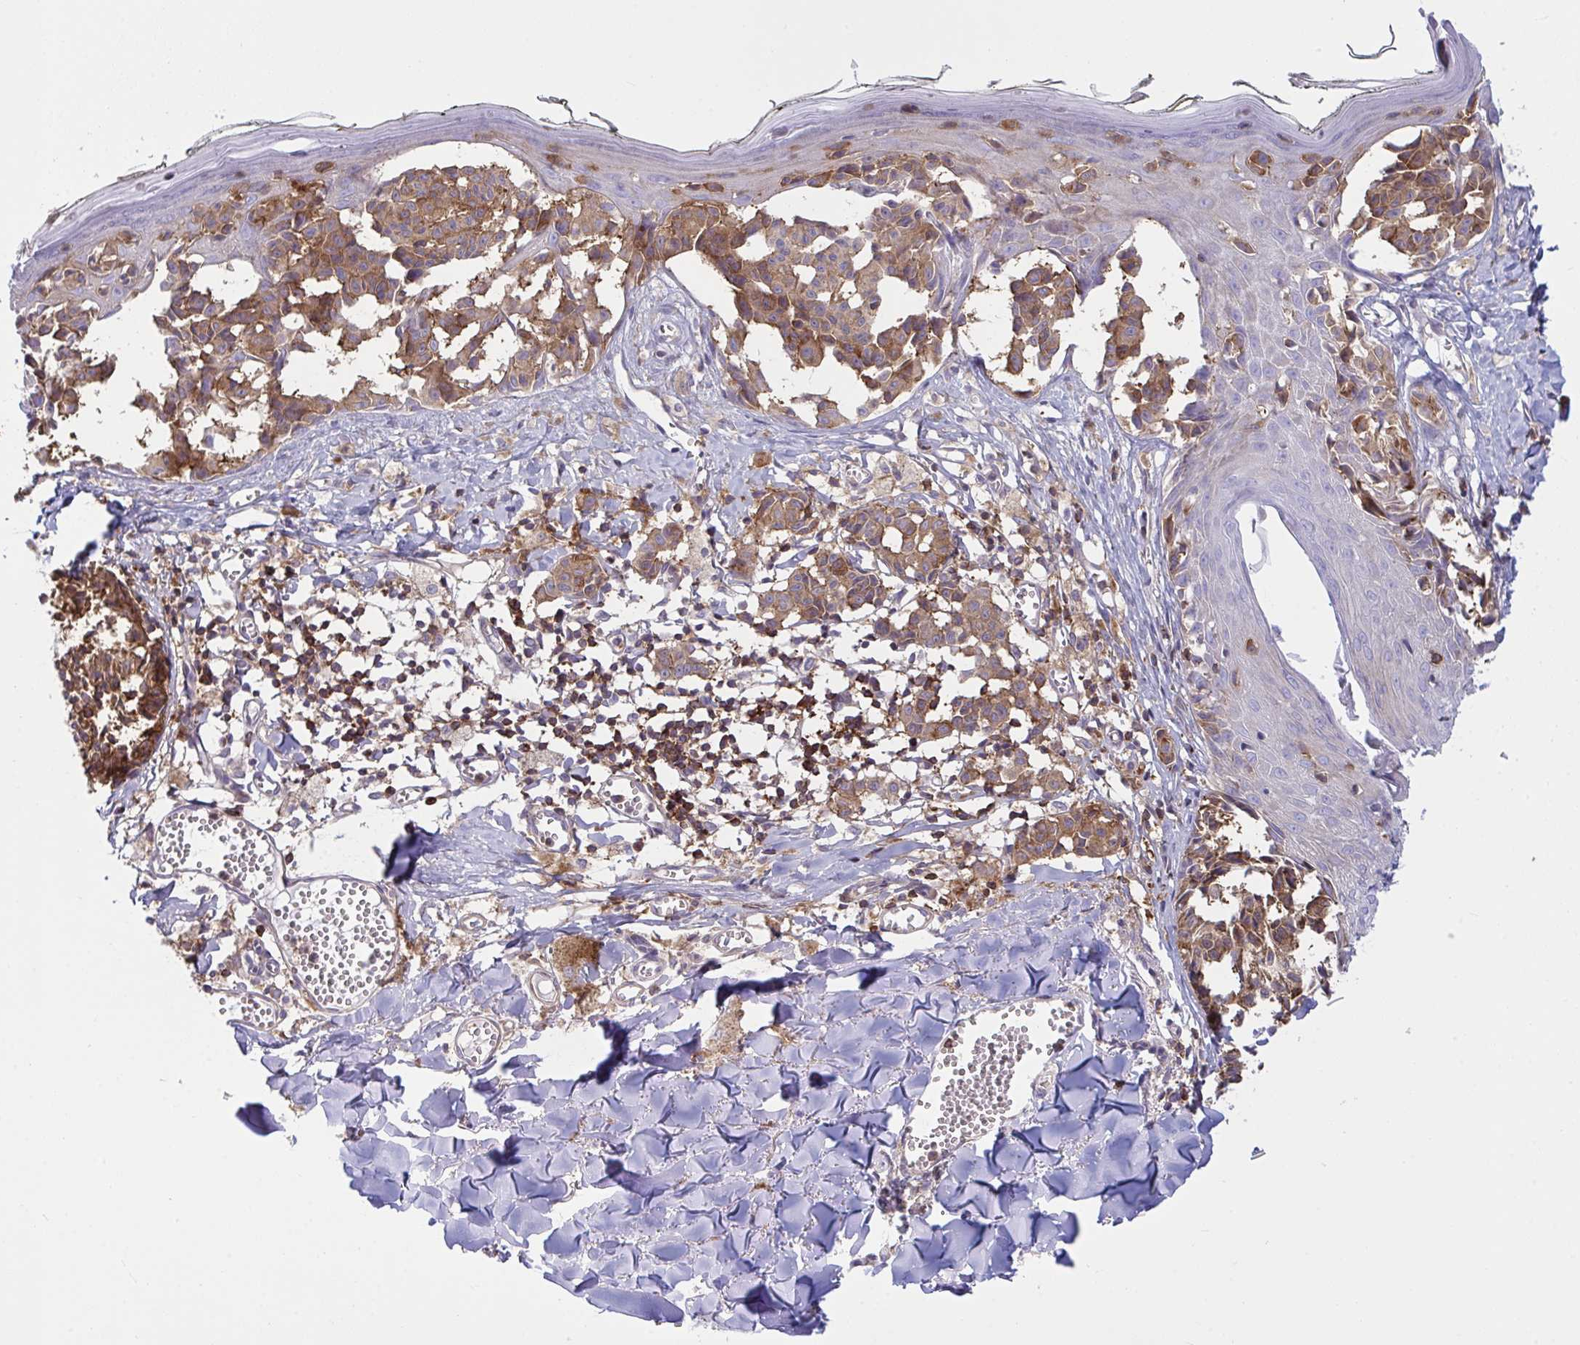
{"staining": {"intensity": "moderate", "quantity": ">75%", "location": "cytoplasmic/membranous"}, "tissue": "melanoma", "cell_type": "Tumor cells", "image_type": "cancer", "snomed": [{"axis": "morphology", "description": "Malignant melanoma, NOS"}, {"axis": "topography", "description": "Skin"}], "caption": "An image showing moderate cytoplasmic/membranous staining in about >75% of tumor cells in melanoma, as visualized by brown immunohistochemical staining.", "gene": "TSC22D3", "patient": {"sex": "female", "age": 43}}